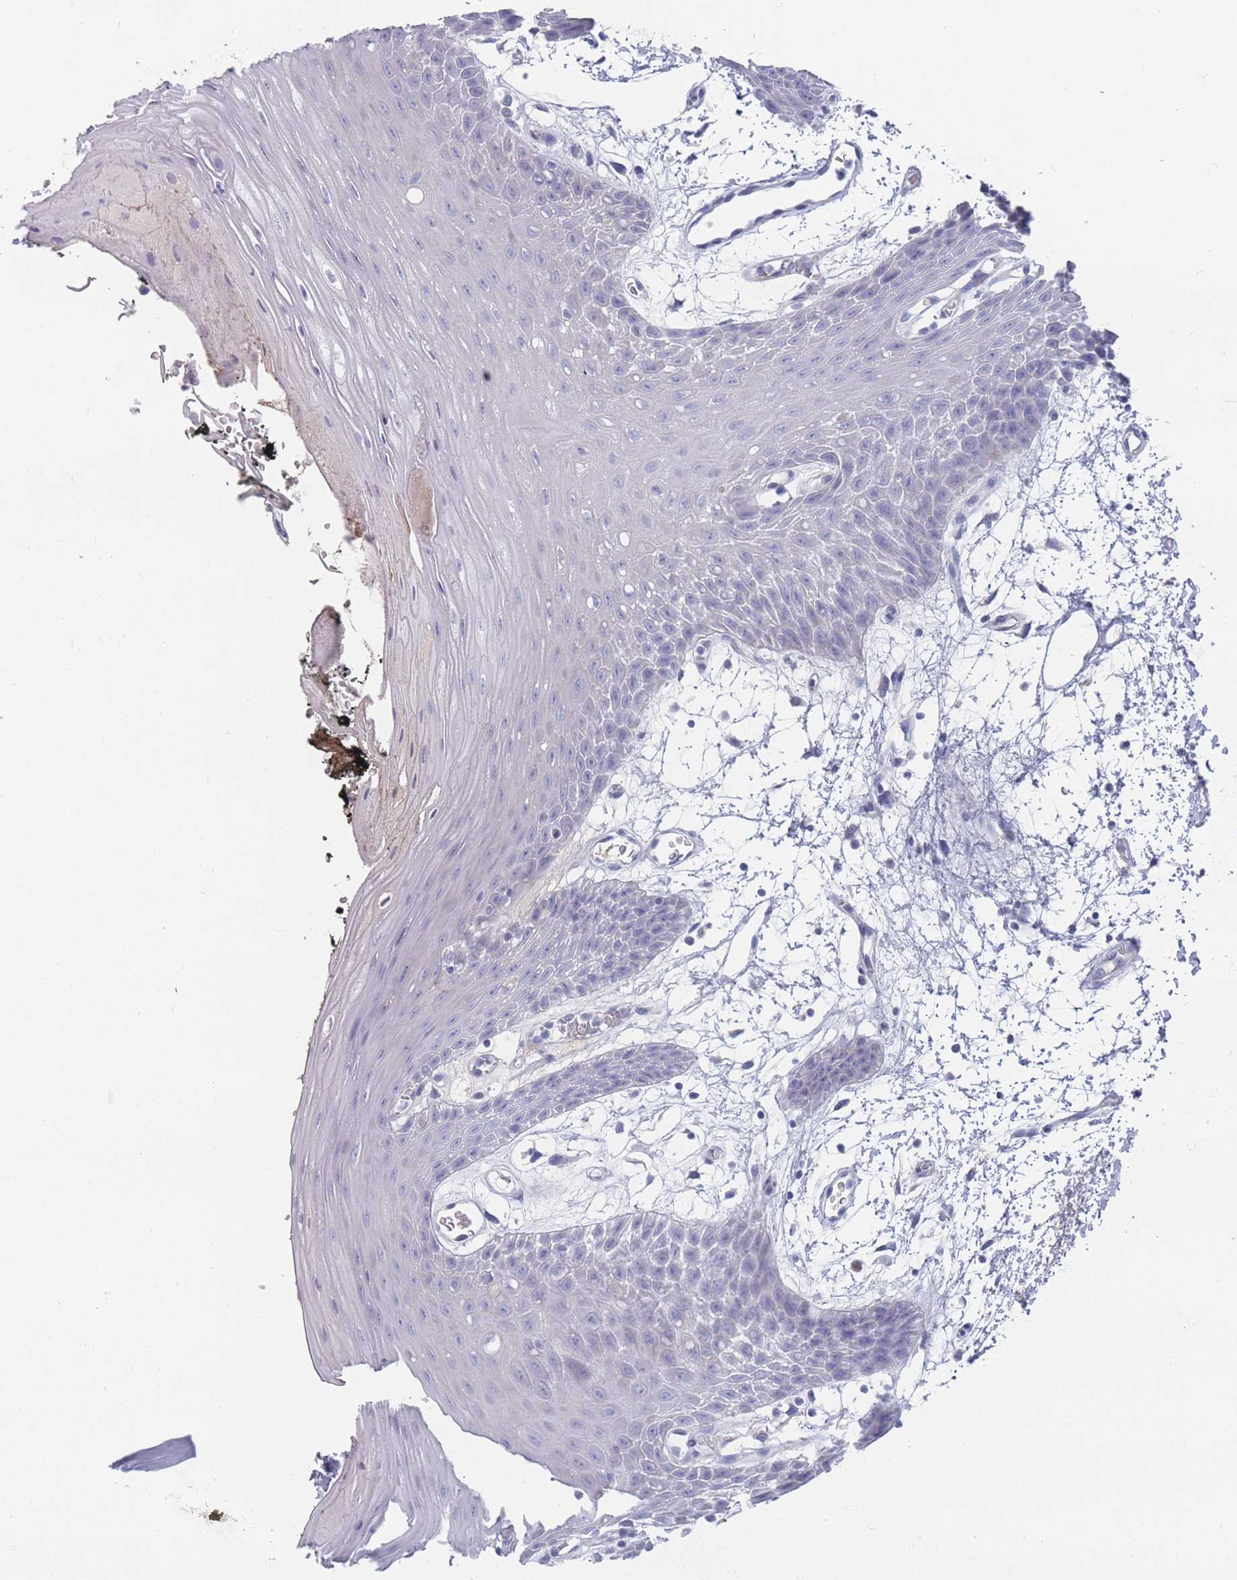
{"staining": {"intensity": "negative", "quantity": "none", "location": "none"}, "tissue": "oral mucosa", "cell_type": "Squamous epithelial cells", "image_type": "normal", "snomed": [{"axis": "morphology", "description": "Normal tissue, NOS"}, {"axis": "topography", "description": "Oral tissue"}, {"axis": "topography", "description": "Tounge, NOS"}], "caption": "Immunohistochemistry micrograph of benign human oral mucosa stained for a protein (brown), which exhibits no staining in squamous epithelial cells.", "gene": "ST8SIA5", "patient": {"sex": "female", "age": 59}}